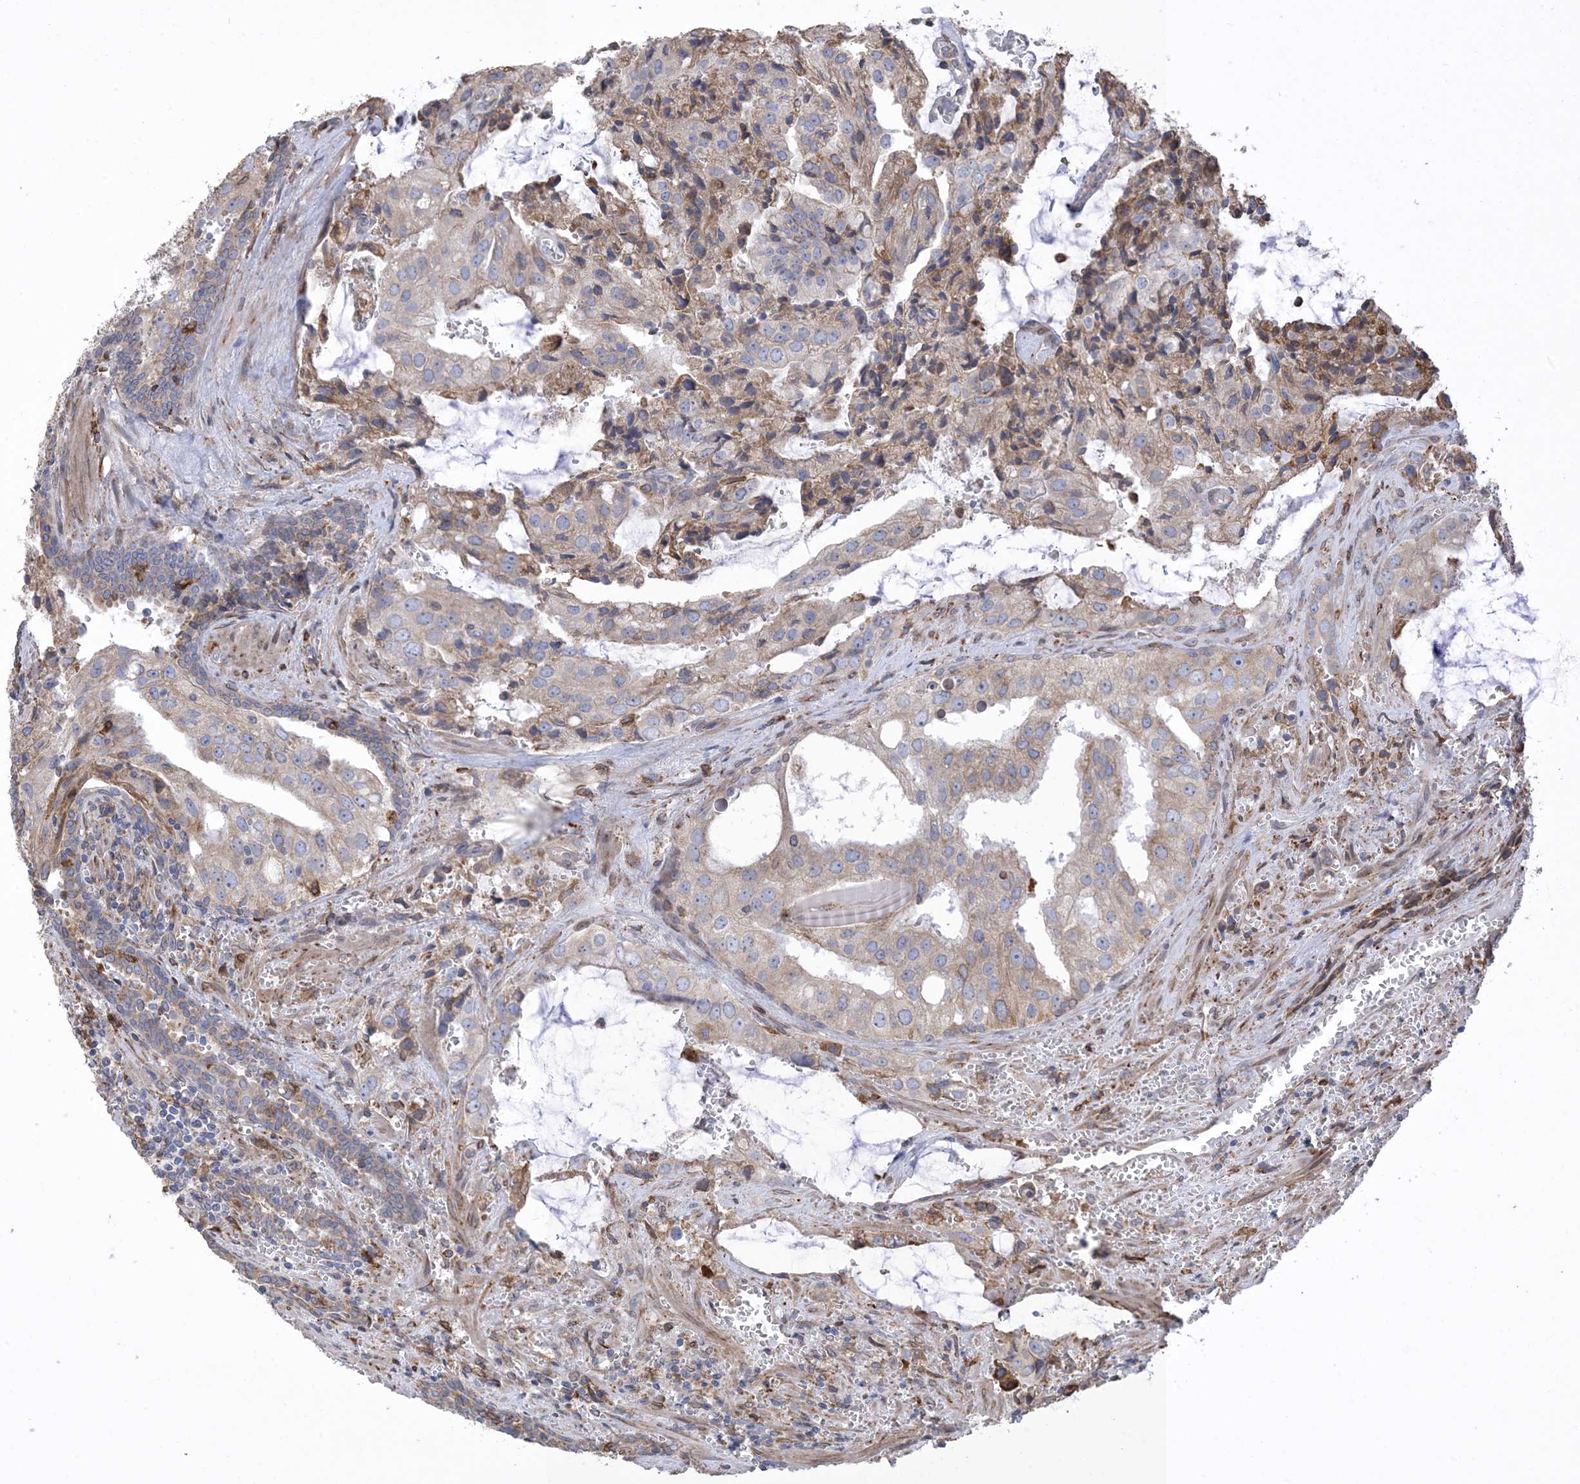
{"staining": {"intensity": "weak", "quantity": ">75%", "location": "cytoplasmic/membranous"}, "tissue": "prostate cancer", "cell_type": "Tumor cells", "image_type": "cancer", "snomed": [{"axis": "morphology", "description": "Adenocarcinoma, High grade"}, {"axis": "topography", "description": "Prostate"}], "caption": "This image exhibits IHC staining of adenocarcinoma (high-grade) (prostate), with low weak cytoplasmic/membranous expression in about >75% of tumor cells.", "gene": "SHANK1", "patient": {"sex": "male", "age": 68}}